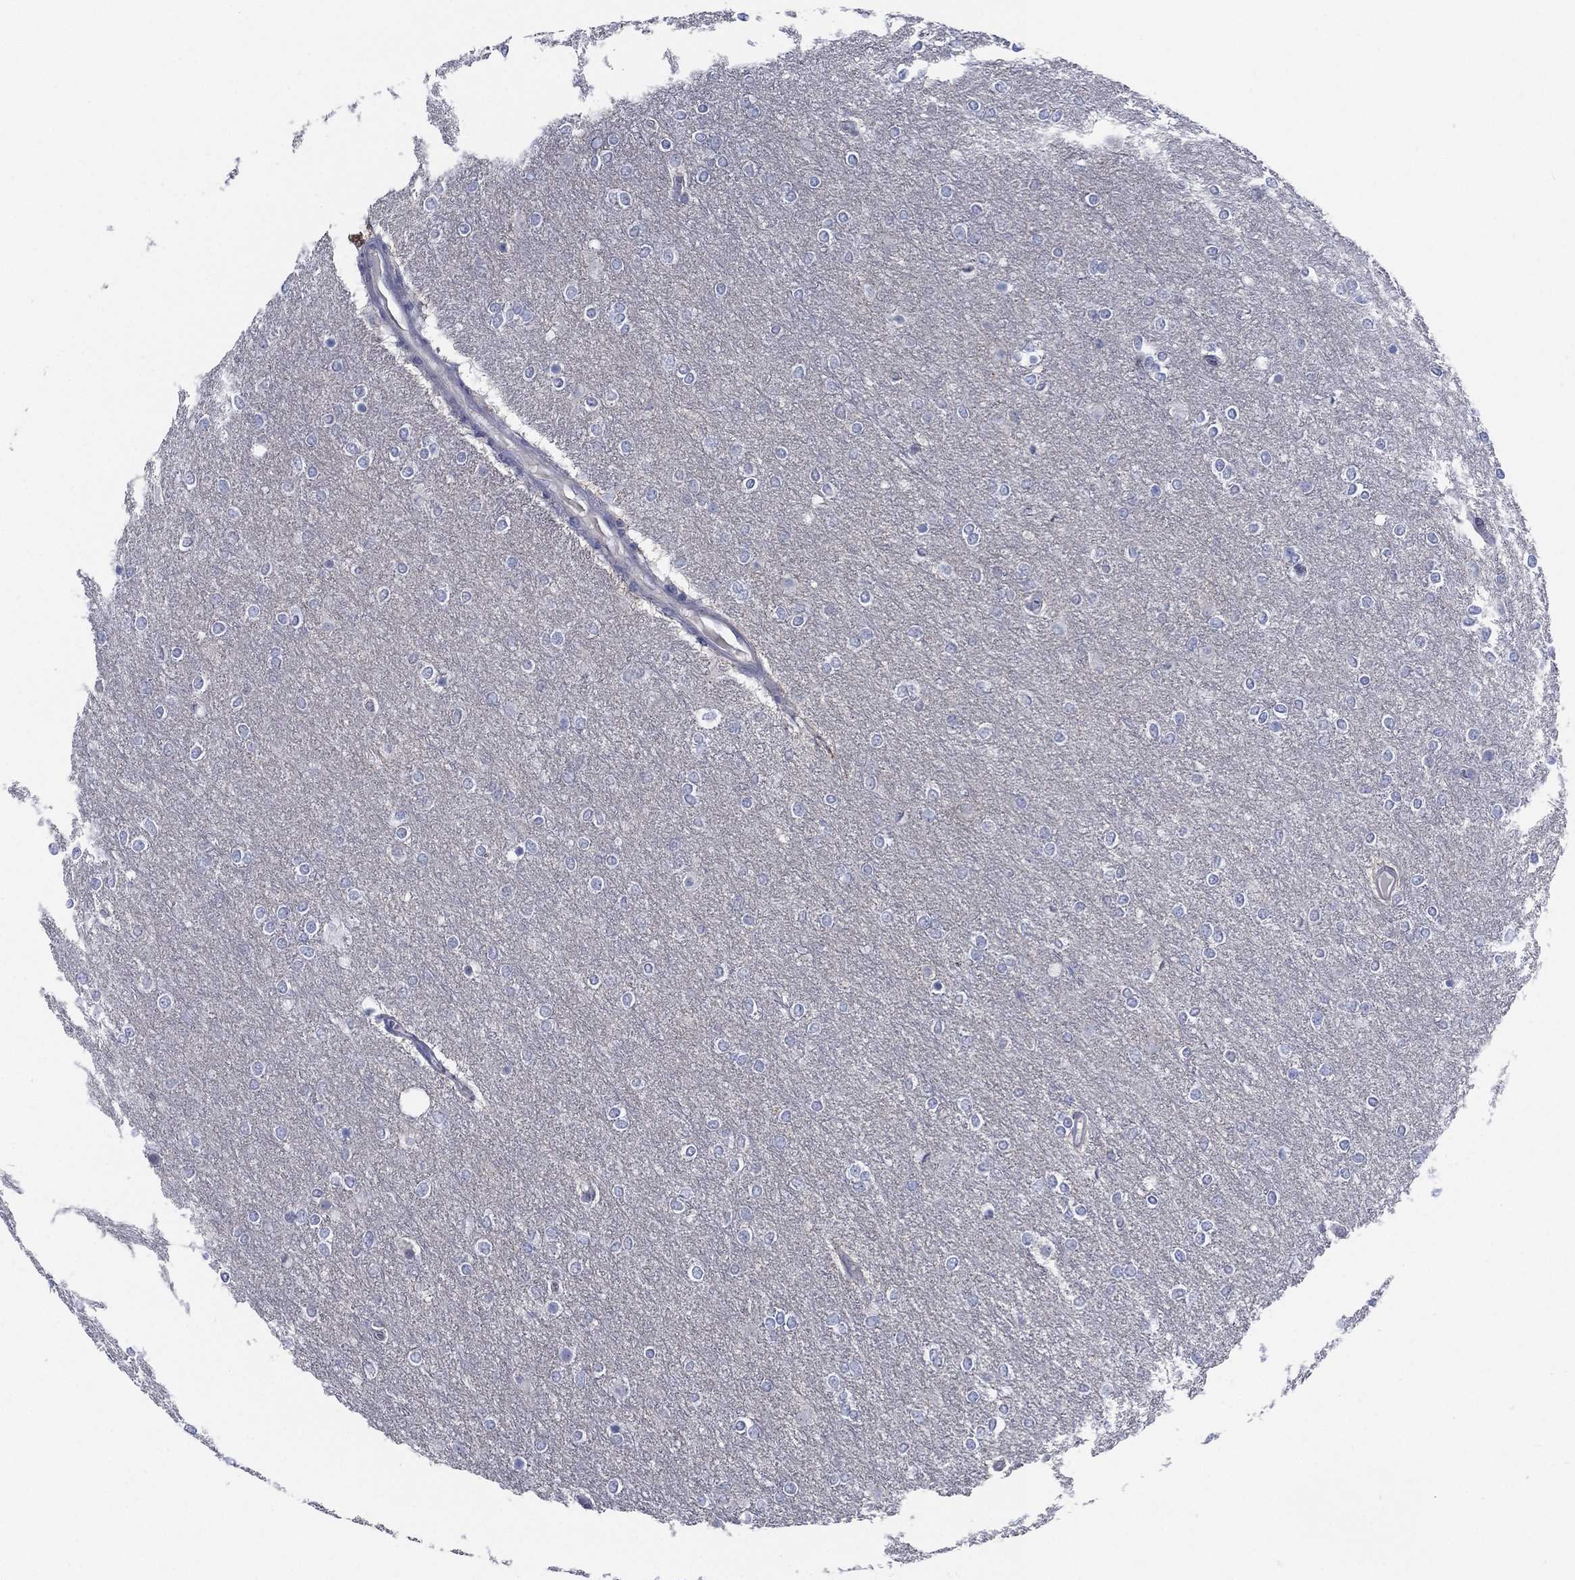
{"staining": {"intensity": "negative", "quantity": "none", "location": "none"}, "tissue": "glioma", "cell_type": "Tumor cells", "image_type": "cancer", "snomed": [{"axis": "morphology", "description": "Glioma, malignant, High grade"}, {"axis": "topography", "description": "Brain"}], "caption": "Protein analysis of high-grade glioma (malignant) displays no significant staining in tumor cells.", "gene": "C5orf46", "patient": {"sex": "female", "age": 61}}